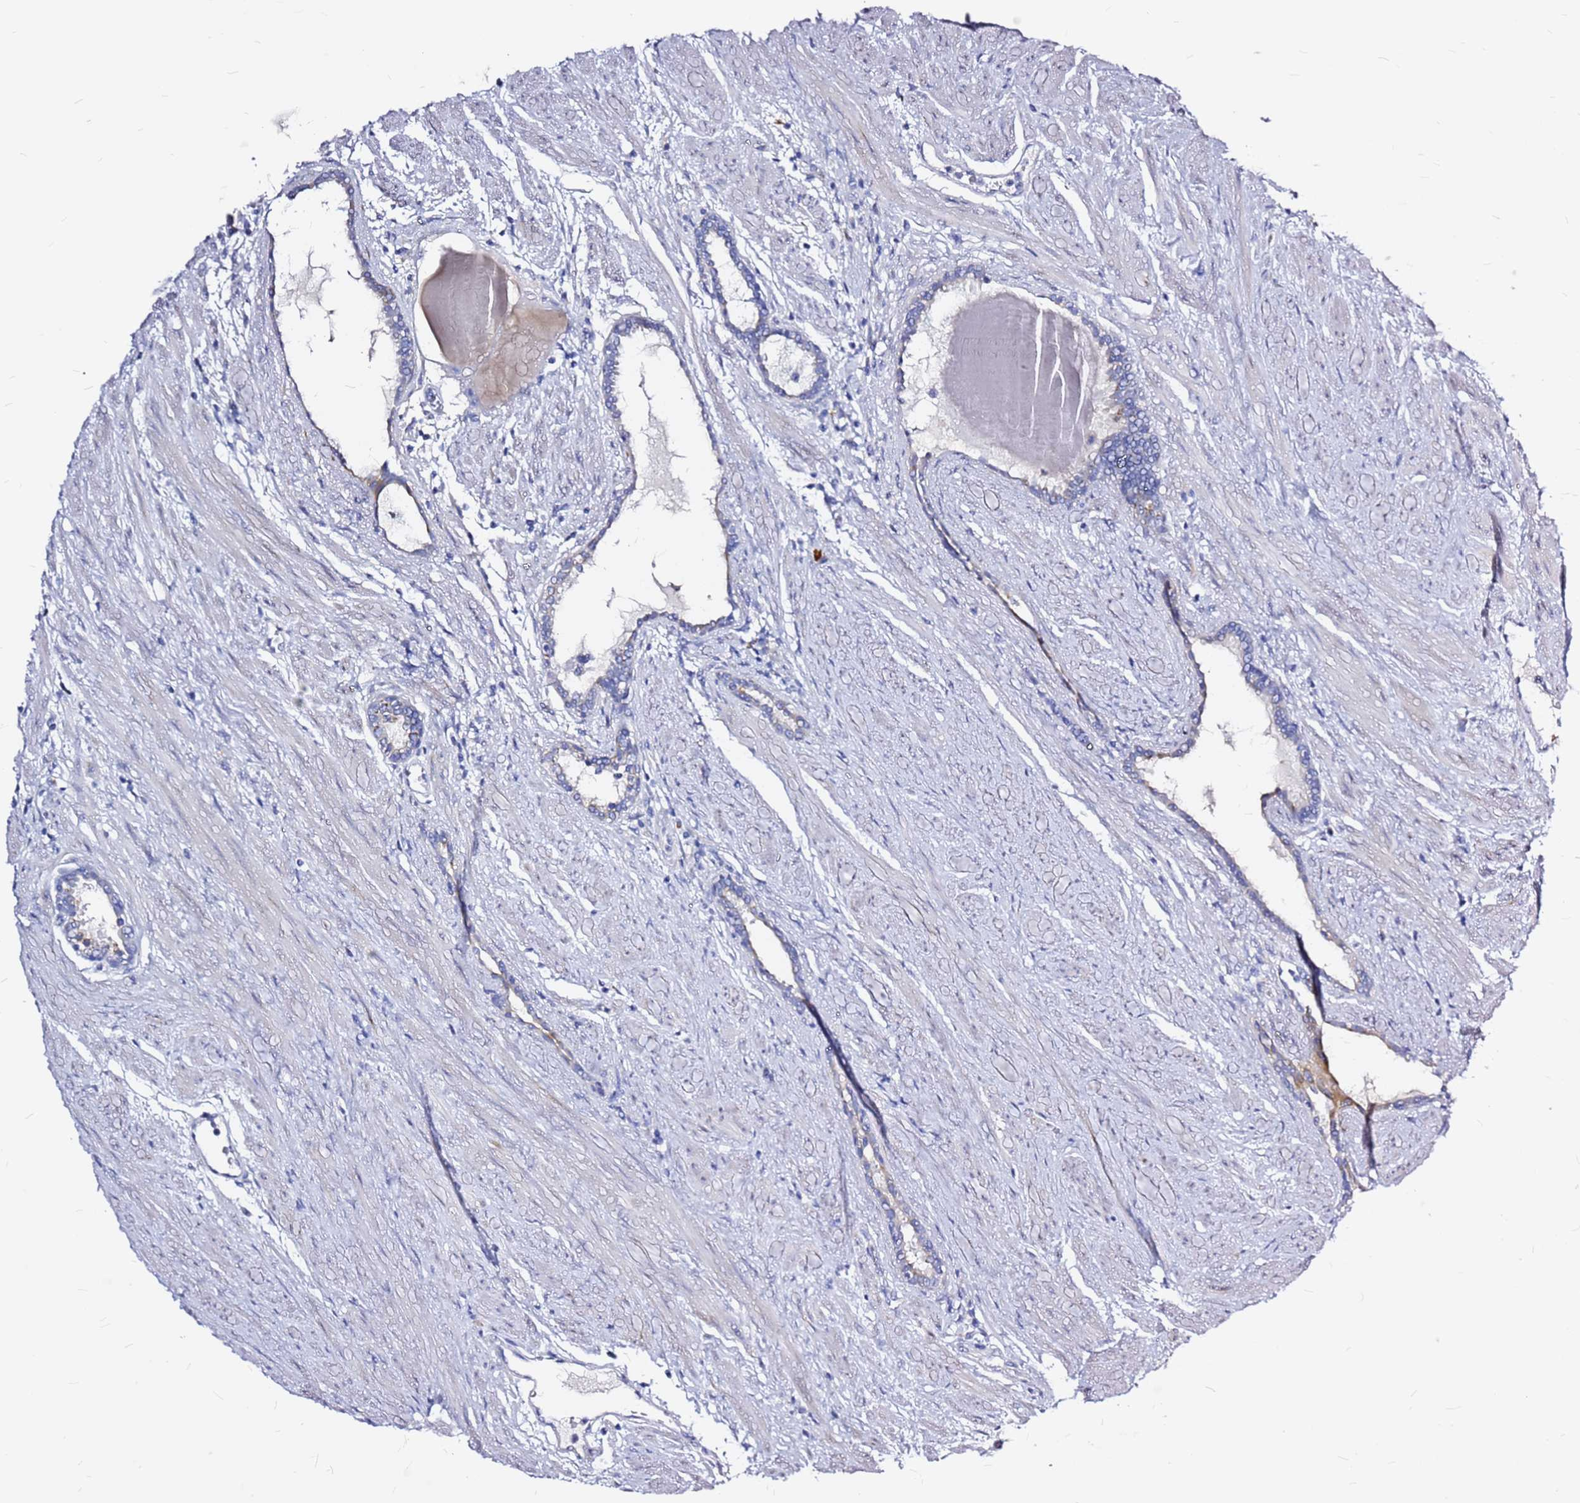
{"staining": {"intensity": "weak", "quantity": "25%-75%", "location": "cytoplasmic/membranous"}, "tissue": "prostate cancer", "cell_type": "Tumor cells", "image_type": "cancer", "snomed": [{"axis": "morphology", "description": "Adenocarcinoma, Low grade"}, {"axis": "topography", "description": "Prostate"}], "caption": "A photomicrograph showing weak cytoplasmic/membranous staining in about 25%-75% of tumor cells in low-grade adenocarcinoma (prostate), as visualized by brown immunohistochemical staining.", "gene": "CASD1", "patient": {"sex": "male", "age": 59}}